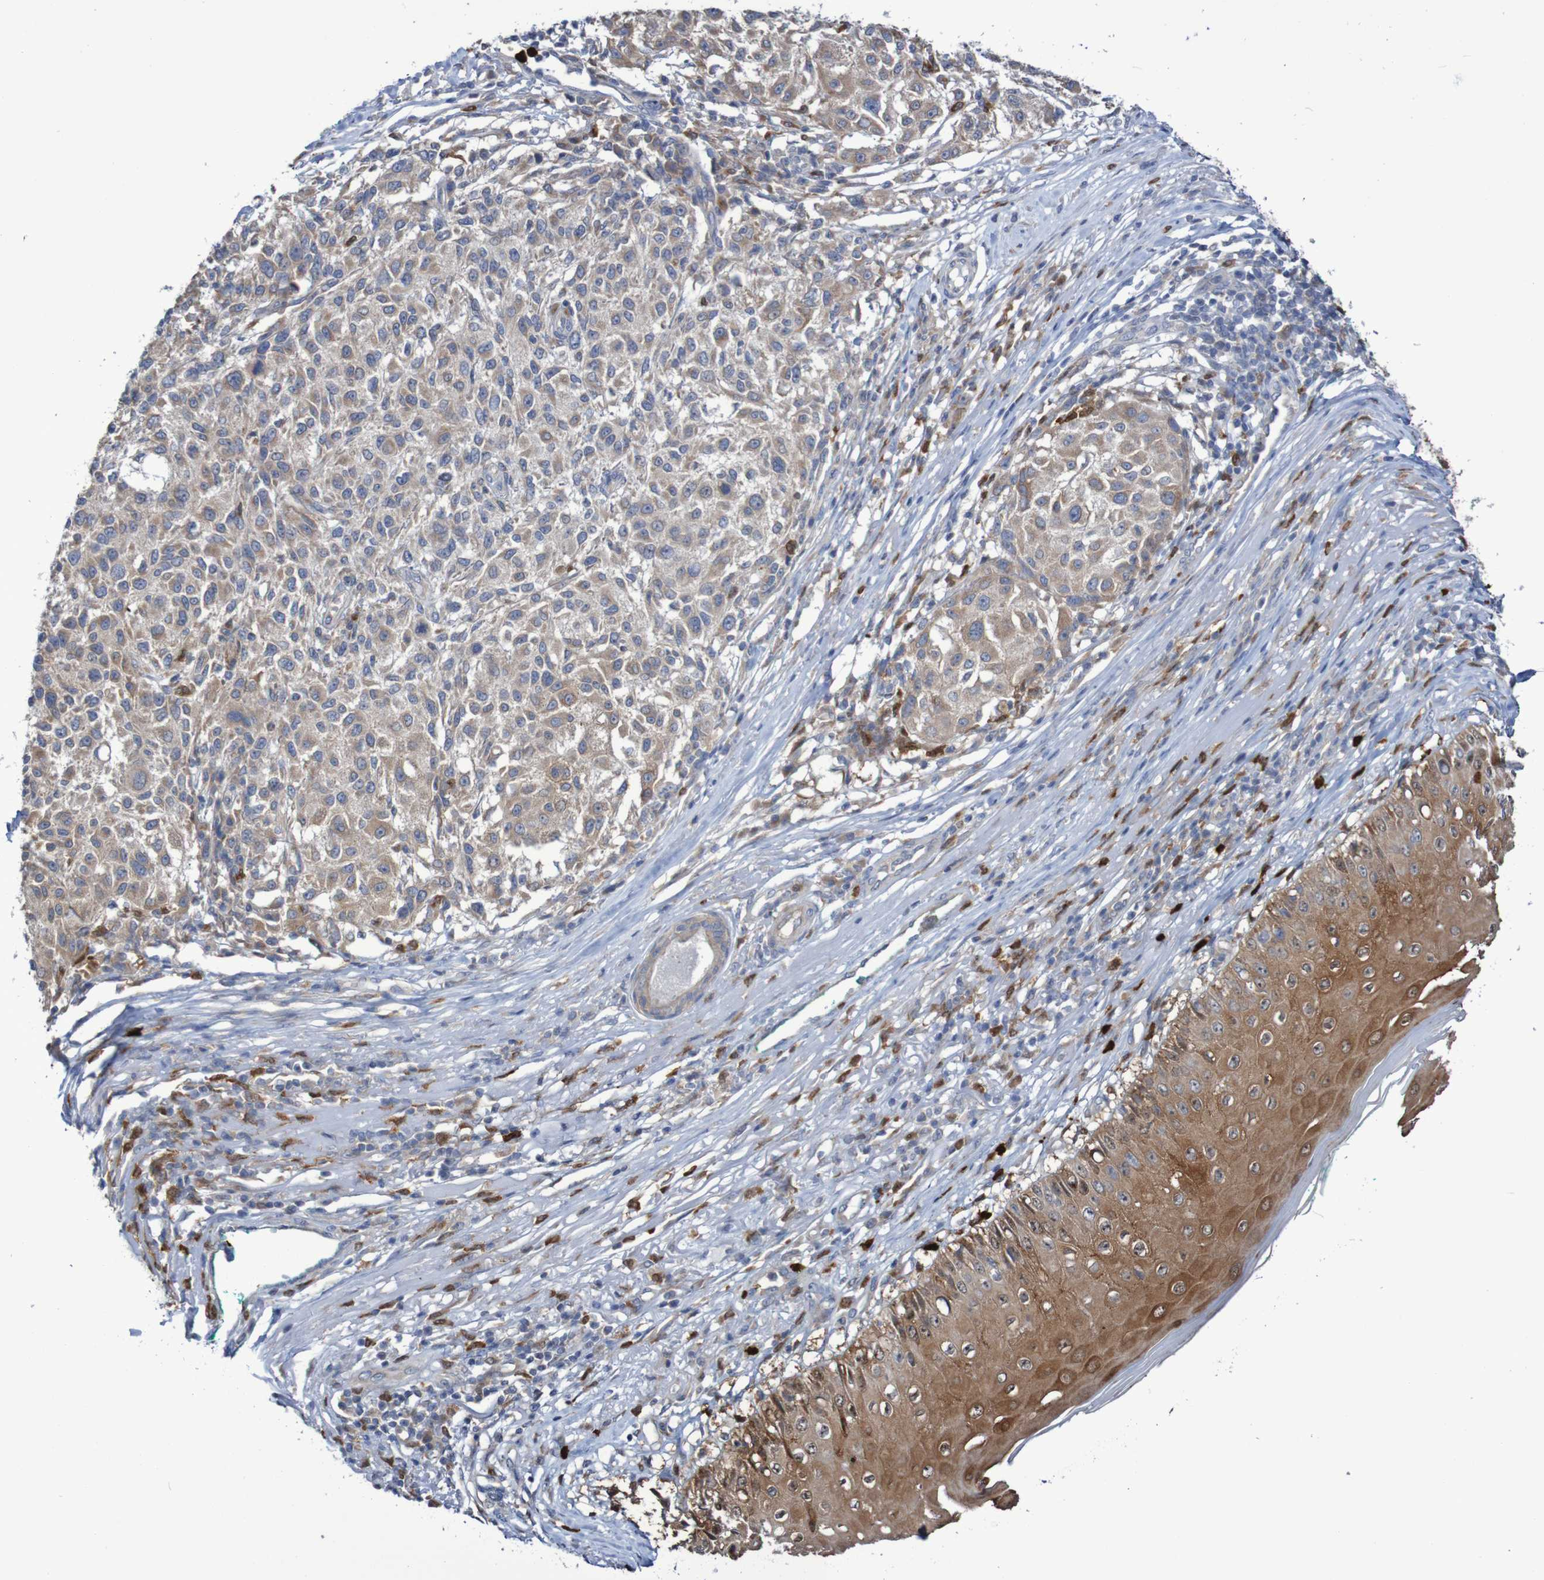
{"staining": {"intensity": "weak", "quantity": ">75%", "location": "cytoplasmic/membranous"}, "tissue": "melanoma", "cell_type": "Tumor cells", "image_type": "cancer", "snomed": [{"axis": "morphology", "description": "Necrosis, NOS"}, {"axis": "morphology", "description": "Malignant melanoma, NOS"}, {"axis": "topography", "description": "Skin"}], "caption": "Immunohistochemistry (IHC) of malignant melanoma demonstrates low levels of weak cytoplasmic/membranous positivity in about >75% of tumor cells.", "gene": "PARP4", "patient": {"sex": "female", "age": 87}}